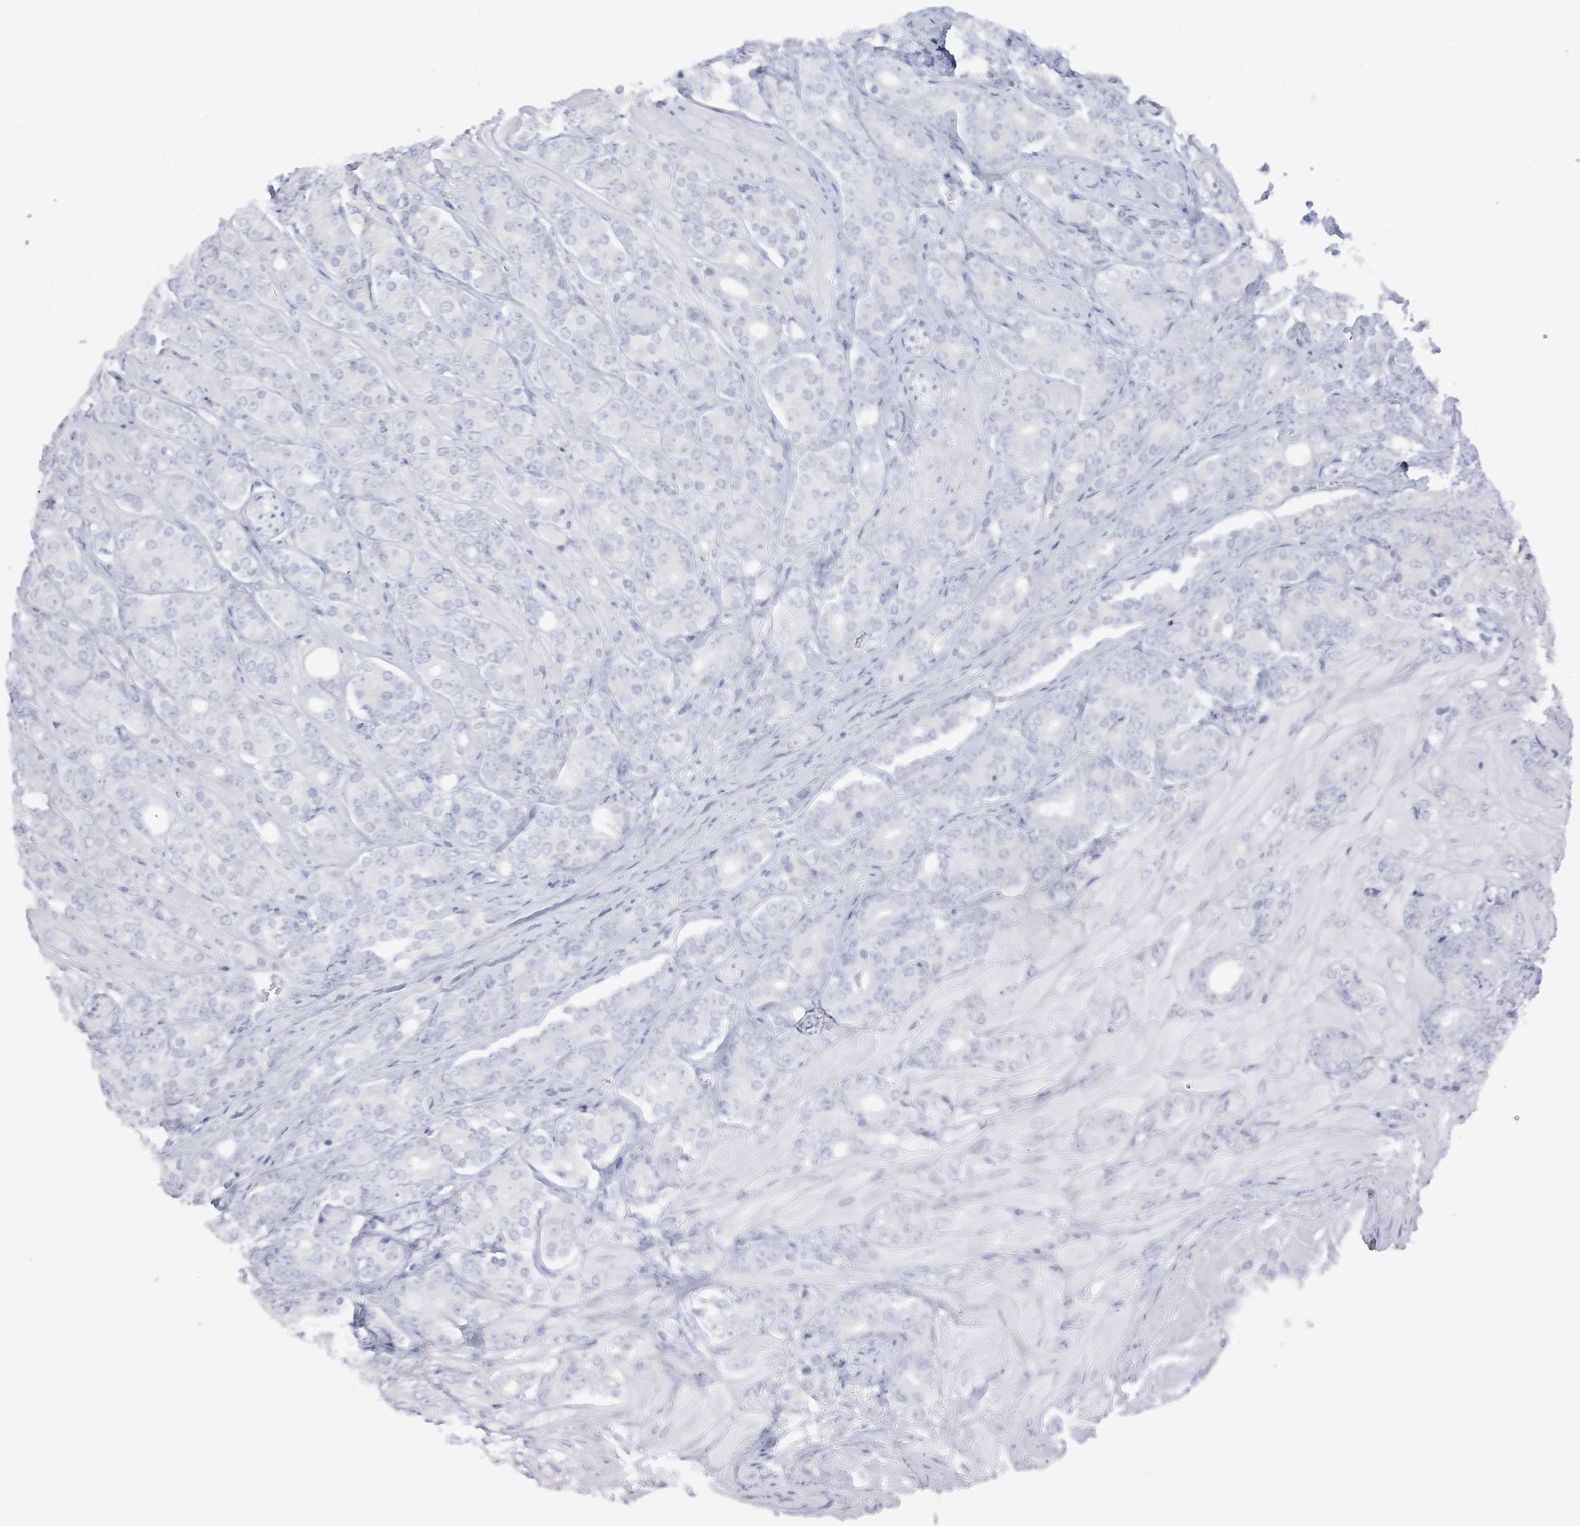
{"staining": {"intensity": "negative", "quantity": "none", "location": "none"}, "tissue": "prostate cancer", "cell_type": "Tumor cells", "image_type": "cancer", "snomed": [{"axis": "morphology", "description": "Adenocarcinoma, High grade"}, {"axis": "topography", "description": "Prostate"}], "caption": "A micrograph of high-grade adenocarcinoma (prostate) stained for a protein exhibits no brown staining in tumor cells.", "gene": "PGA3", "patient": {"sex": "male", "age": 62}}